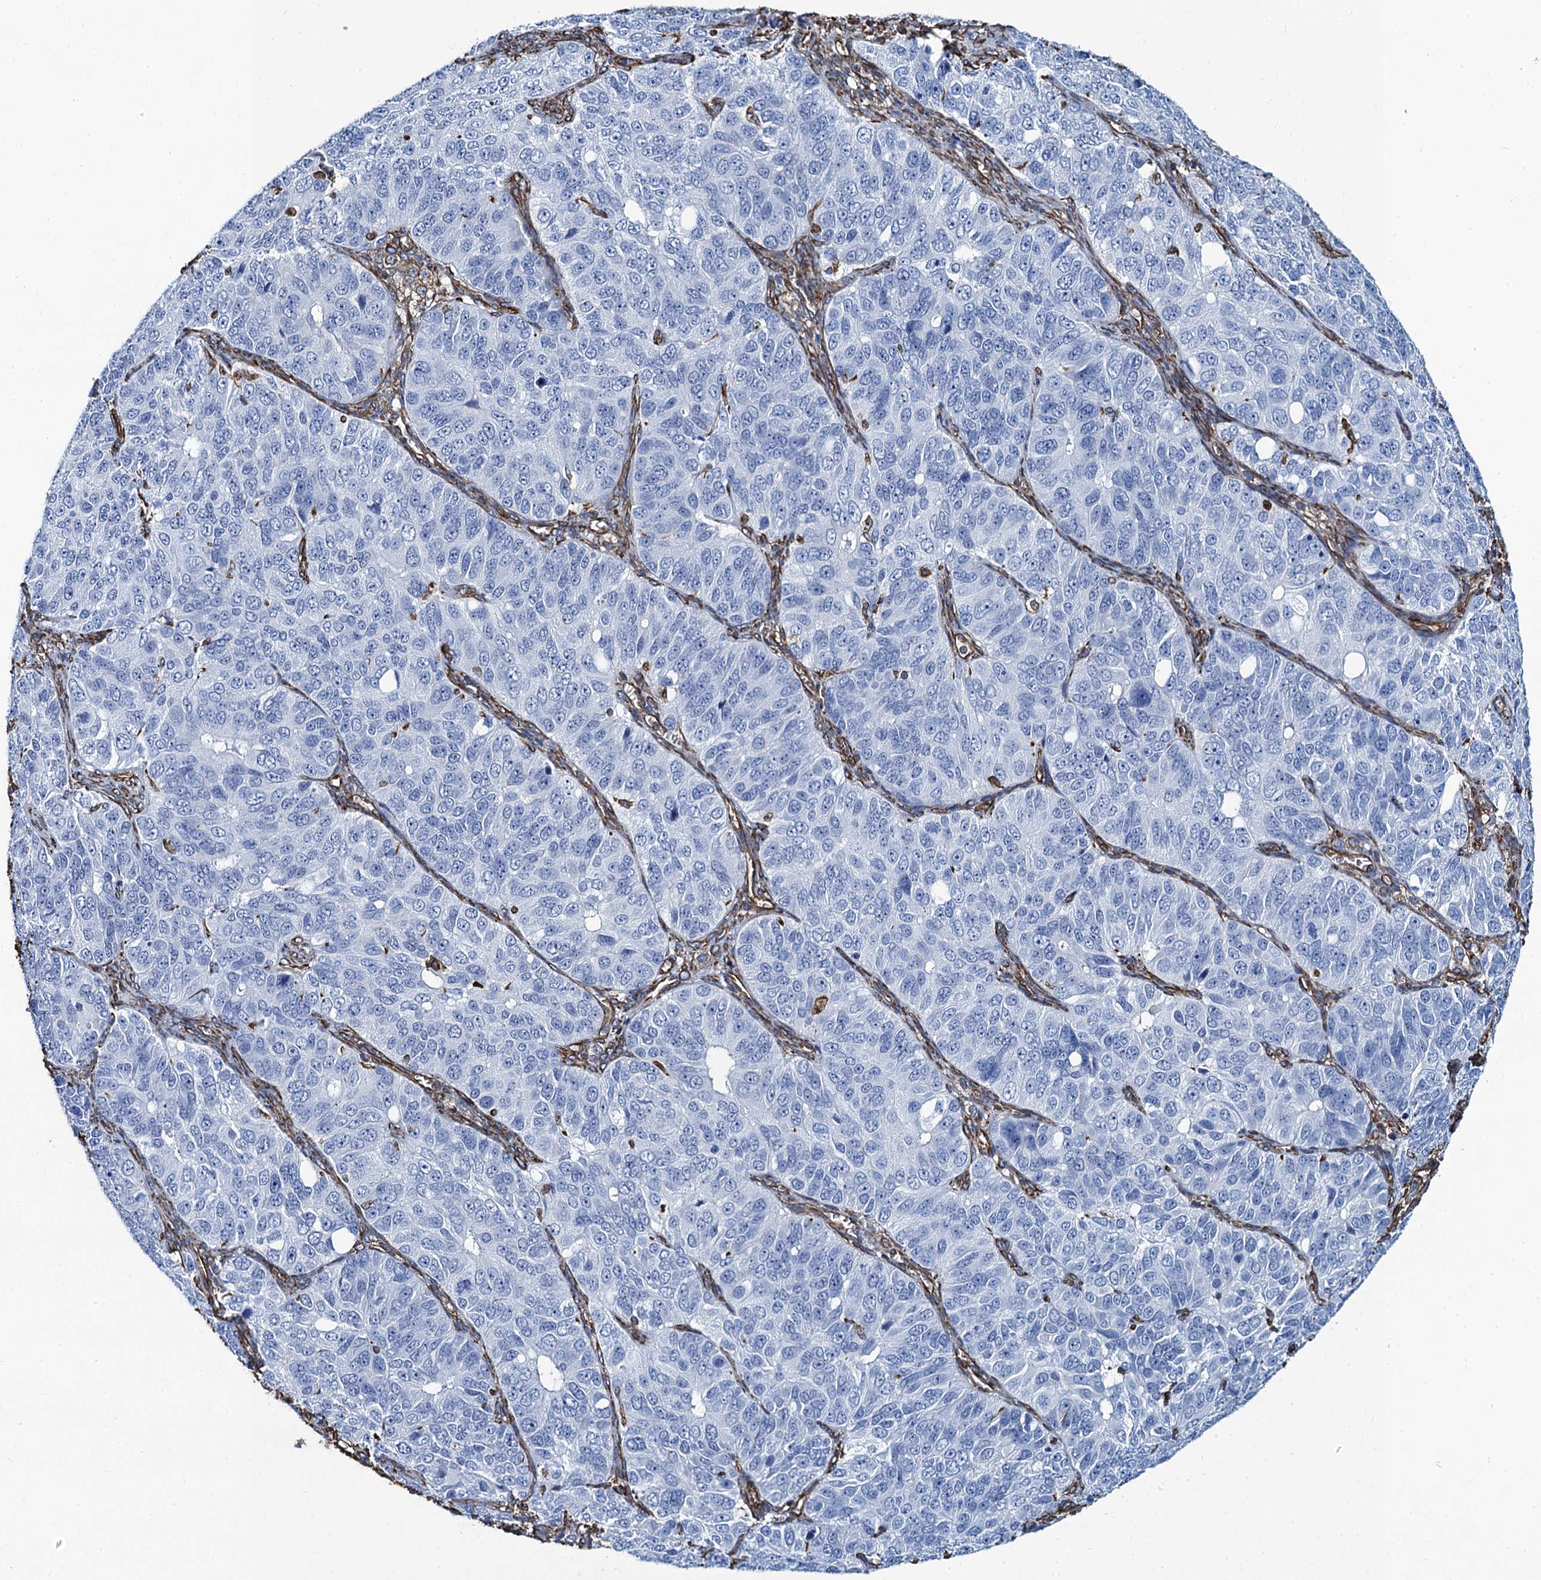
{"staining": {"intensity": "negative", "quantity": "none", "location": "none"}, "tissue": "ovarian cancer", "cell_type": "Tumor cells", "image_type": "cancer", "snomed": [{"axis": "morphology", "description": "Carcinoma, endometroid"}, {"axis": "topography", "description": "Ovary"}], "caption": "DAB (3,3'-diaminobenzidine) immunohistochemical staining of human ovarian cancer (endometroid carcinoma) demonstrates no significant expression in tumor cells. The staining was performed using DAB to visualize the protein expression in brown, while the nuclei were stained in blue with hematoxylin (Magnification: 20x).", "gene": "PGM2", "patient": {"sex": "female", "age": 51}}